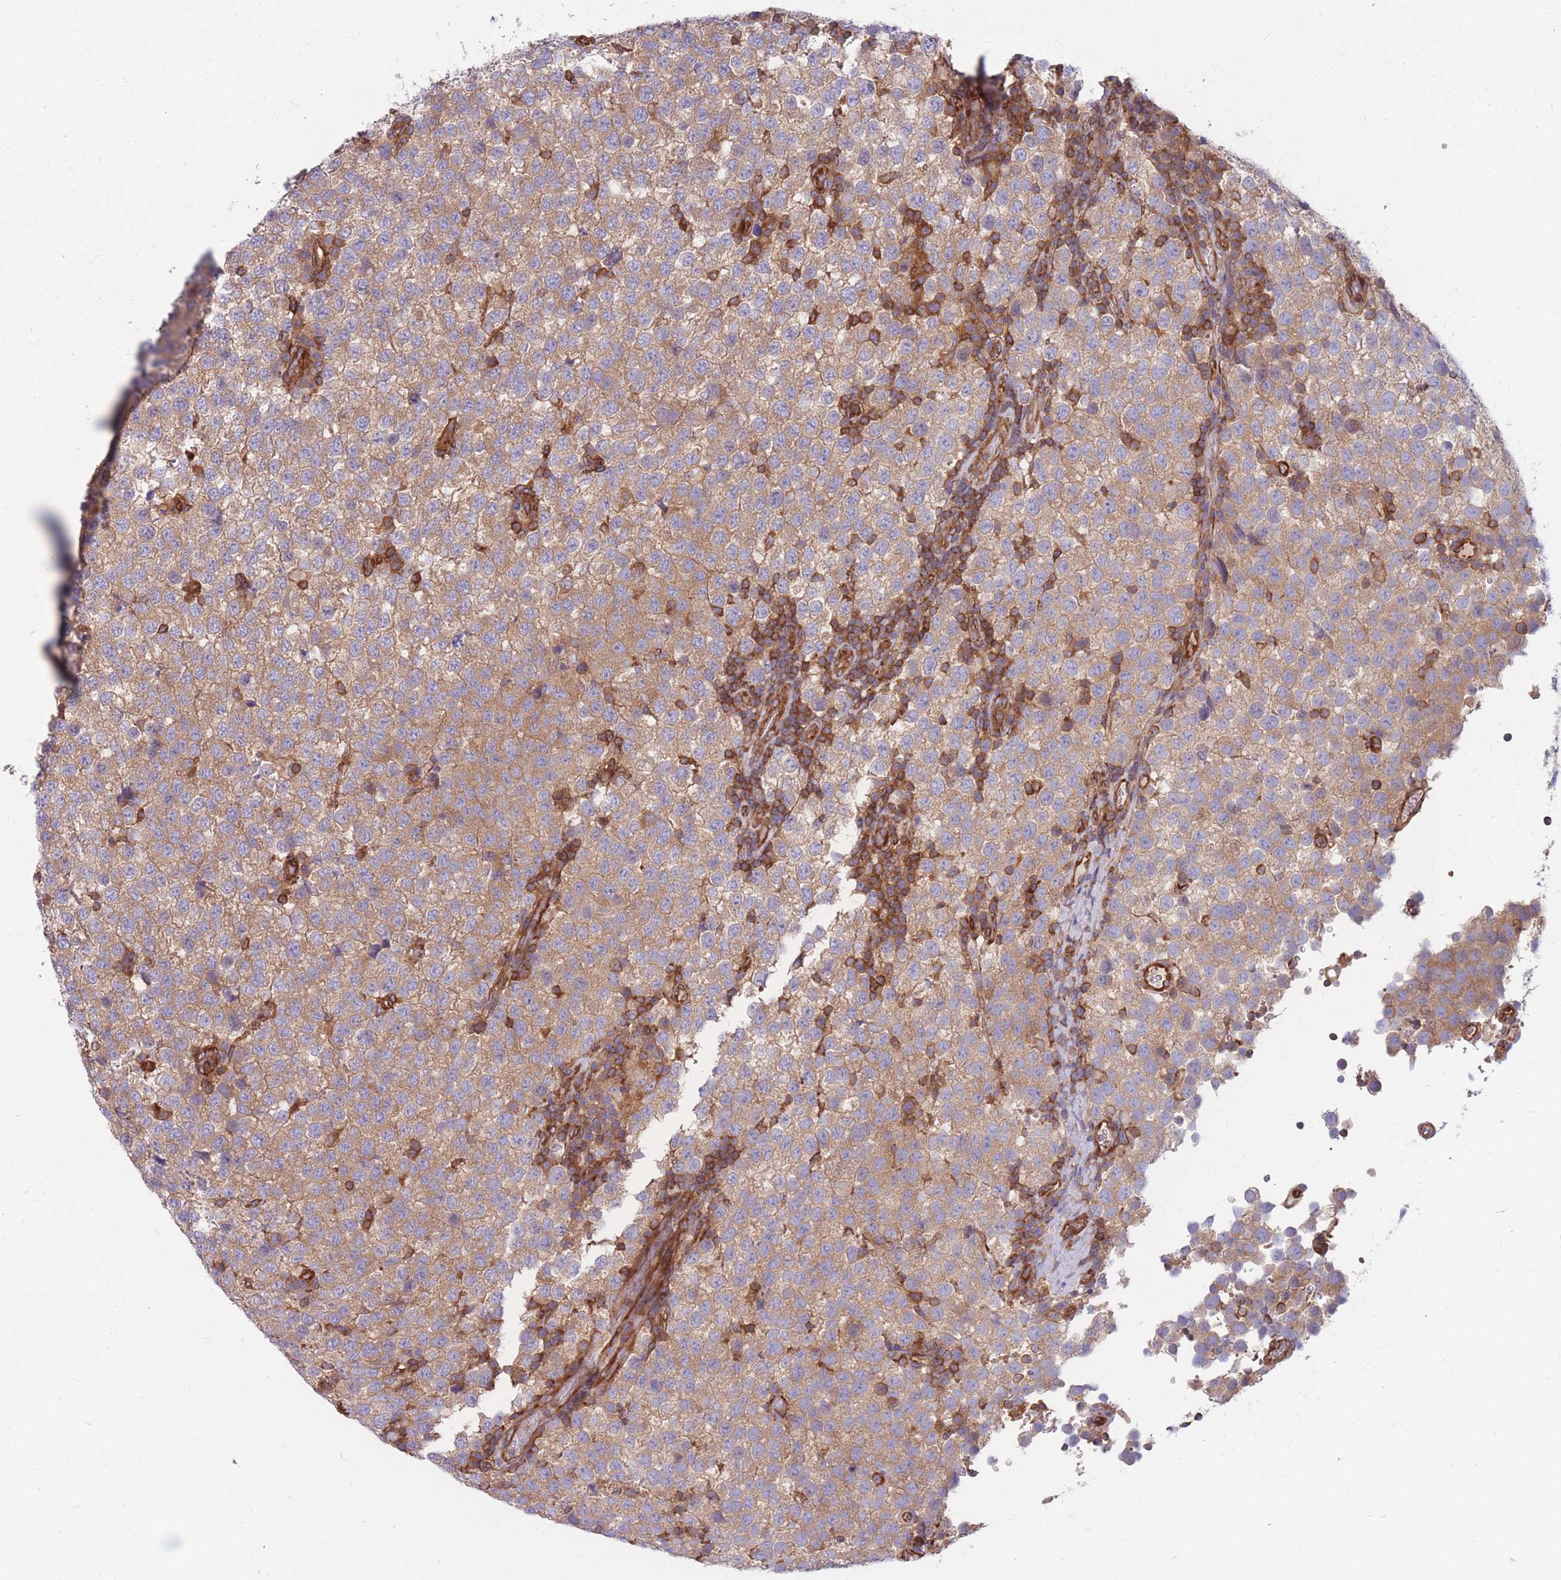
{"staining": {"intensity": "moderate", "quantity": ">75%", "location": "cytoplasmic/membranous"}, "tissue": "testis cancer", "cell_type": "Tumor cells", "image_type": "cancer", "snomed": [{"axis": "morphology", "description": "Seminoma, NOS"}, {"axis": "topography", "description": "Testis"}], "caption": "A brown stain highlights moderate cytoplasmic/membranous staining of a protein in human testis cancer (seminoma) tumor cells. The staining was performed using DAB (3,3'-diaminobenzidine) to visualize the protein expression in brown, while the nuclei were stained in blue with hematoxylin (Magnification: 20x).", "gene": "GGA1", "patient": {"sex": "male", "age": 34}}